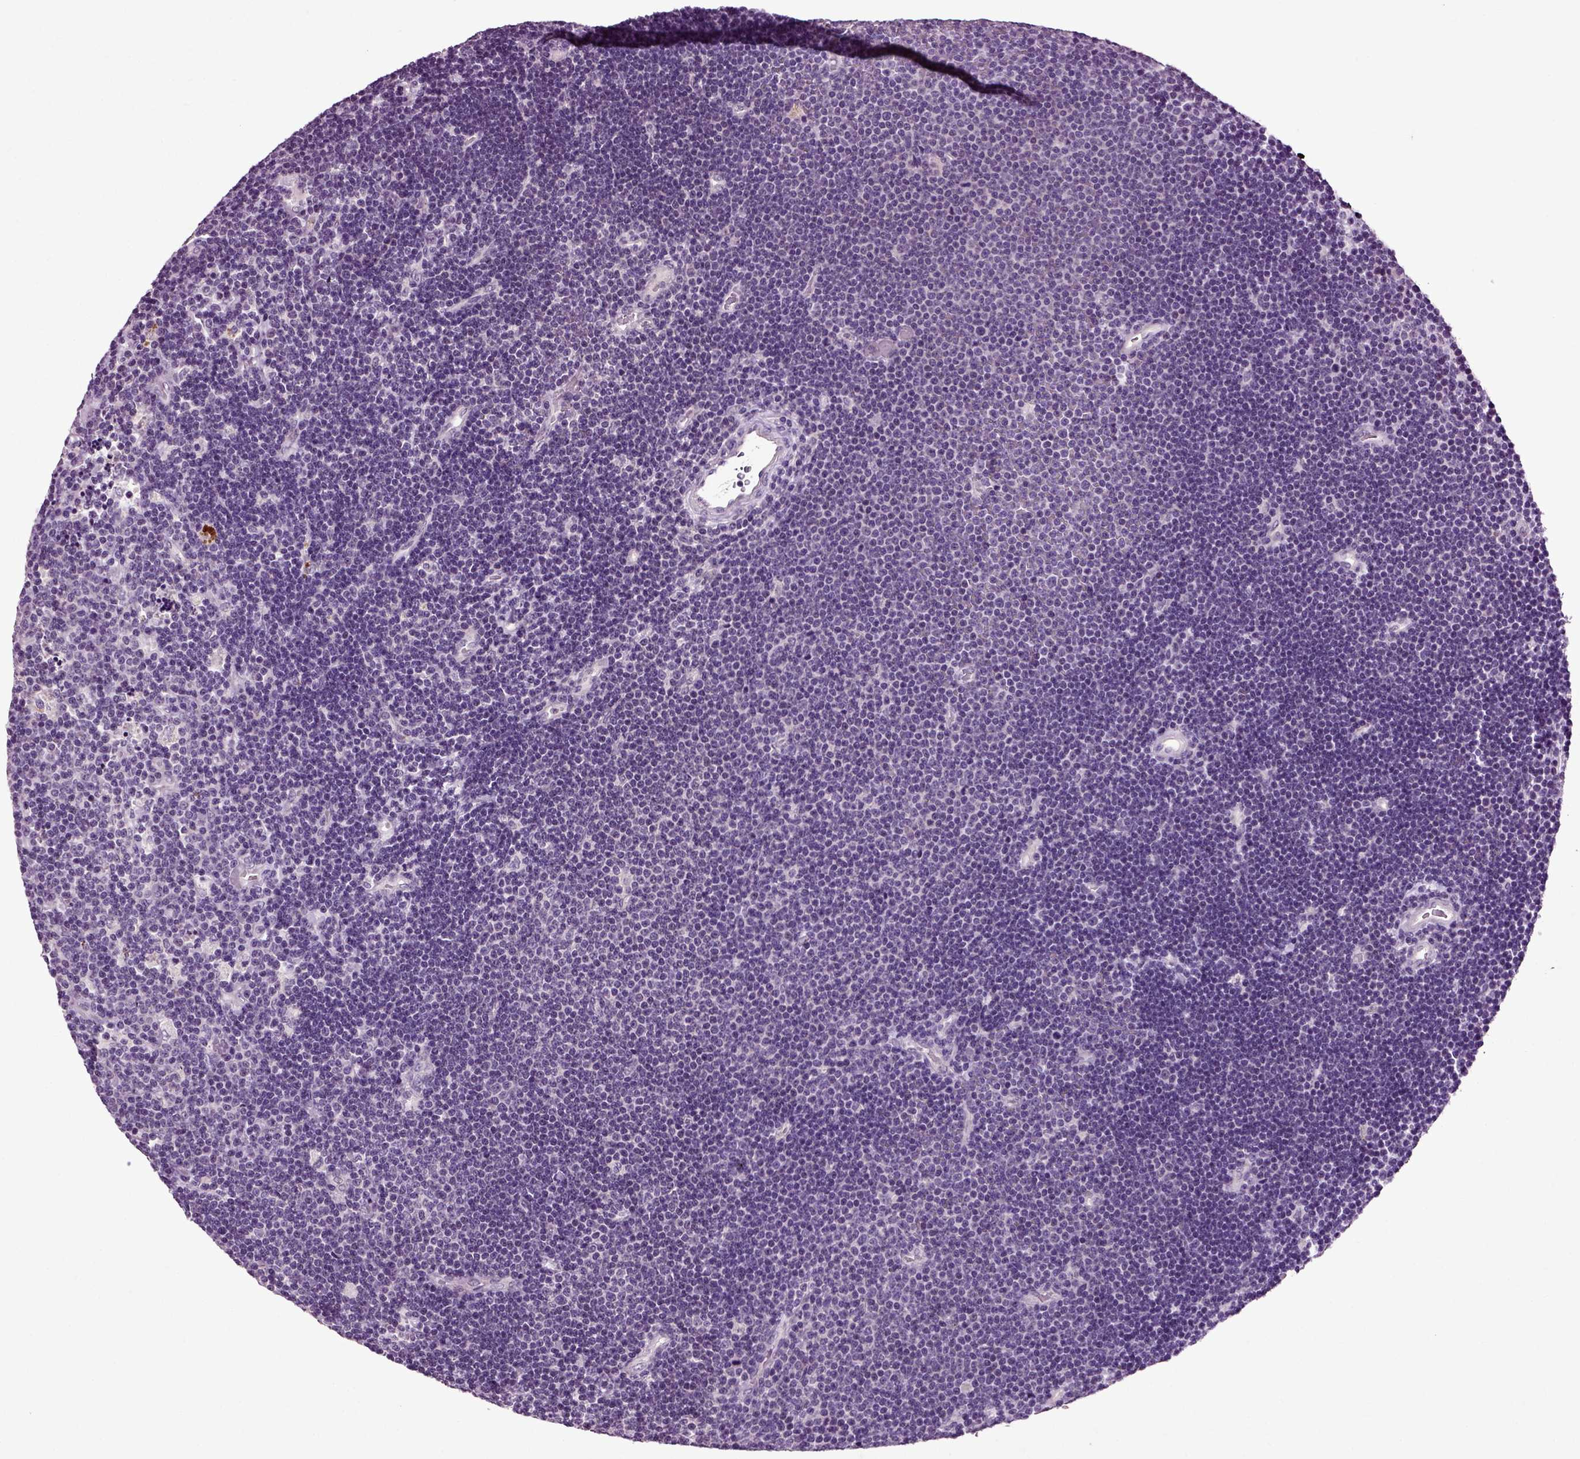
{"staining": {"intensity": "negative", "quantity": "none", "location": "none"}, "tissue": "lymphoma", "cell_type": "Tumor cells", "image_type": "cancer", "snomed": [{"axis": "morphology", "description": "Malignant lymphoma, non-Hodgkin's type, Low grade"}, {"axis": "topography", "description": "Brain"}], "caption": "IHC of malignant lymphoma, non-Hodgkin's type (low-grade) displays no positivity in tumor cells.", "gene": "CRHR1", "patient": {"sex": "female", "age": 66}}